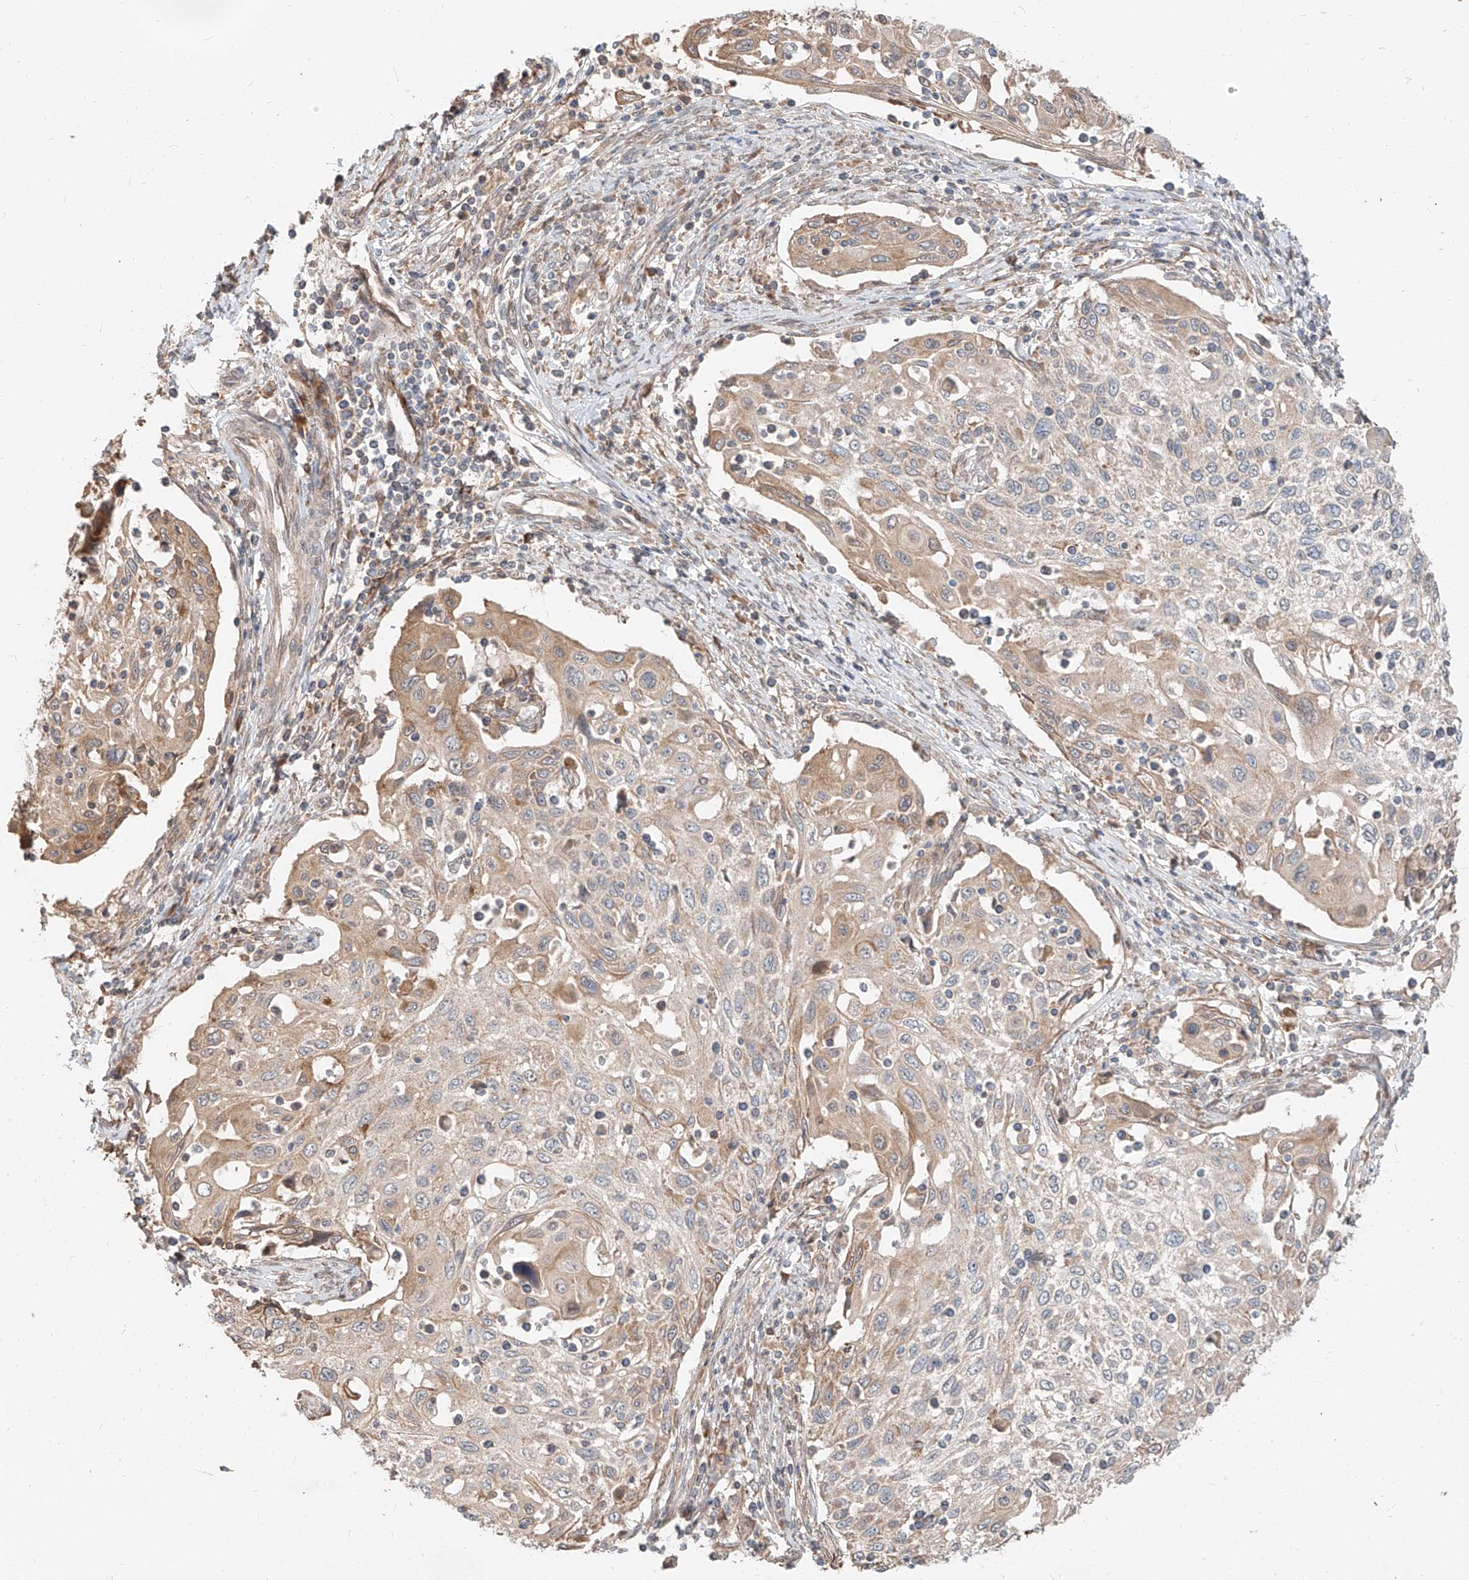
{"staining": {"intensity": "weak", "quantity": "25%-75%", "location": "cytoplasmic/membranous"}, "tissue": "cervical cancer", "cell_type": "Tumor cells", "image_type": "cancer", "snomed": [{"axis": "morphology", "description": "Squamous cell carcinoma, NOS"}, {"axis": "topography", "description": "Cervix"}], "caption": "Immunohistochemistry of human cervical cancer displays low levels of weak cytoplasmic/membranous staining in approximately 25%-75% of tumor cells.", "gene": "STX19", "patient": {"sex": "female", "age": 70}}